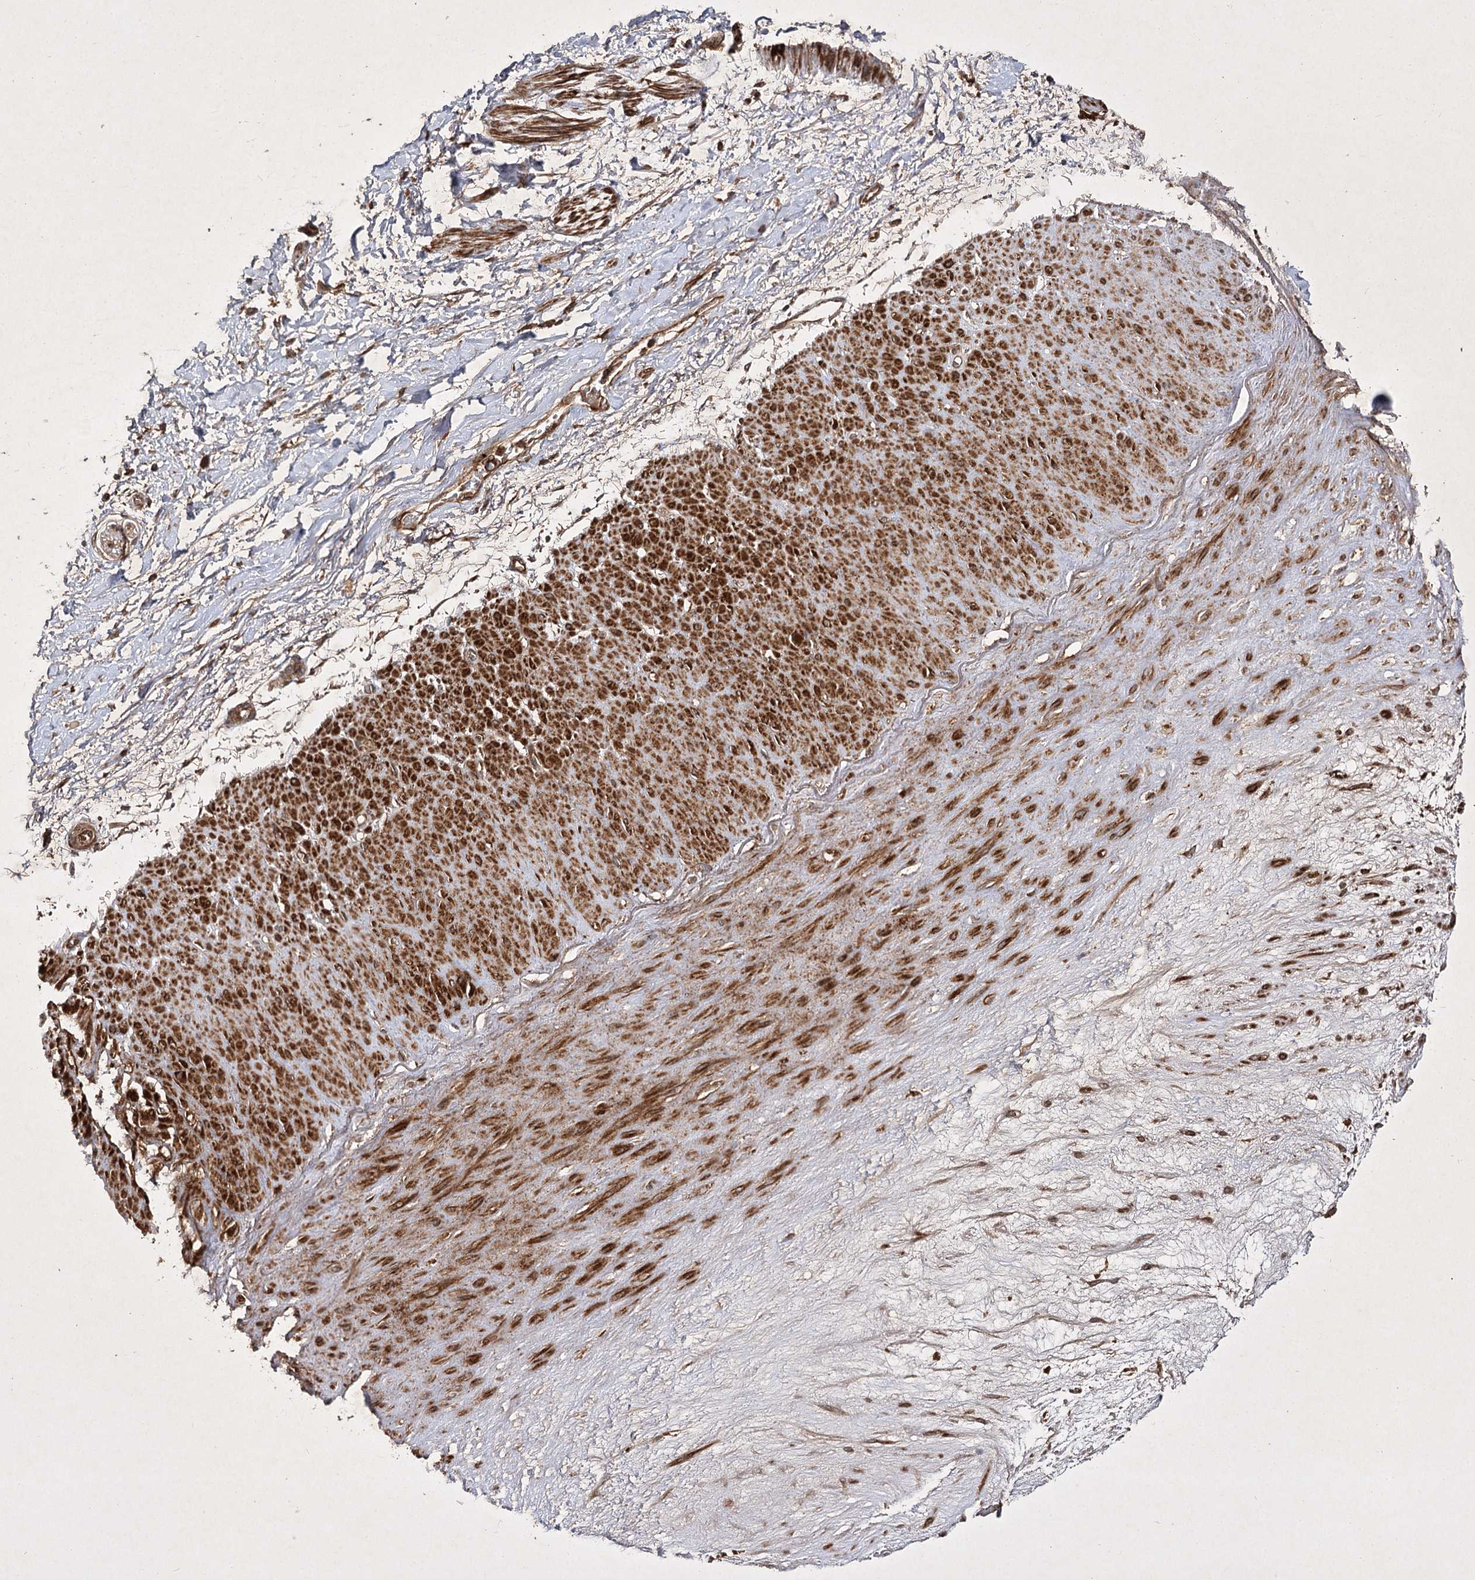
{"staining": {"intensity": "moderate", "quantity": ">75%", "location": "cytoplasmic/membranous"}, "tissue": "adipose tissue", "cell_type": "Adipocytes", "image_type": "normal", "snomed": [{"axis": "morphology", "description": "Normal tissue, NOS"}, {"axis": "topography", "description": "Soft tissue"}], "caption": "This is an image of IHC staining of unremarkable adipose tissue, which shows moderate positivity in the cytoplasmic/membranous of adipocytes.", "gene": "DNAJC13", "patient": {"sex": "male", "age": 72}}